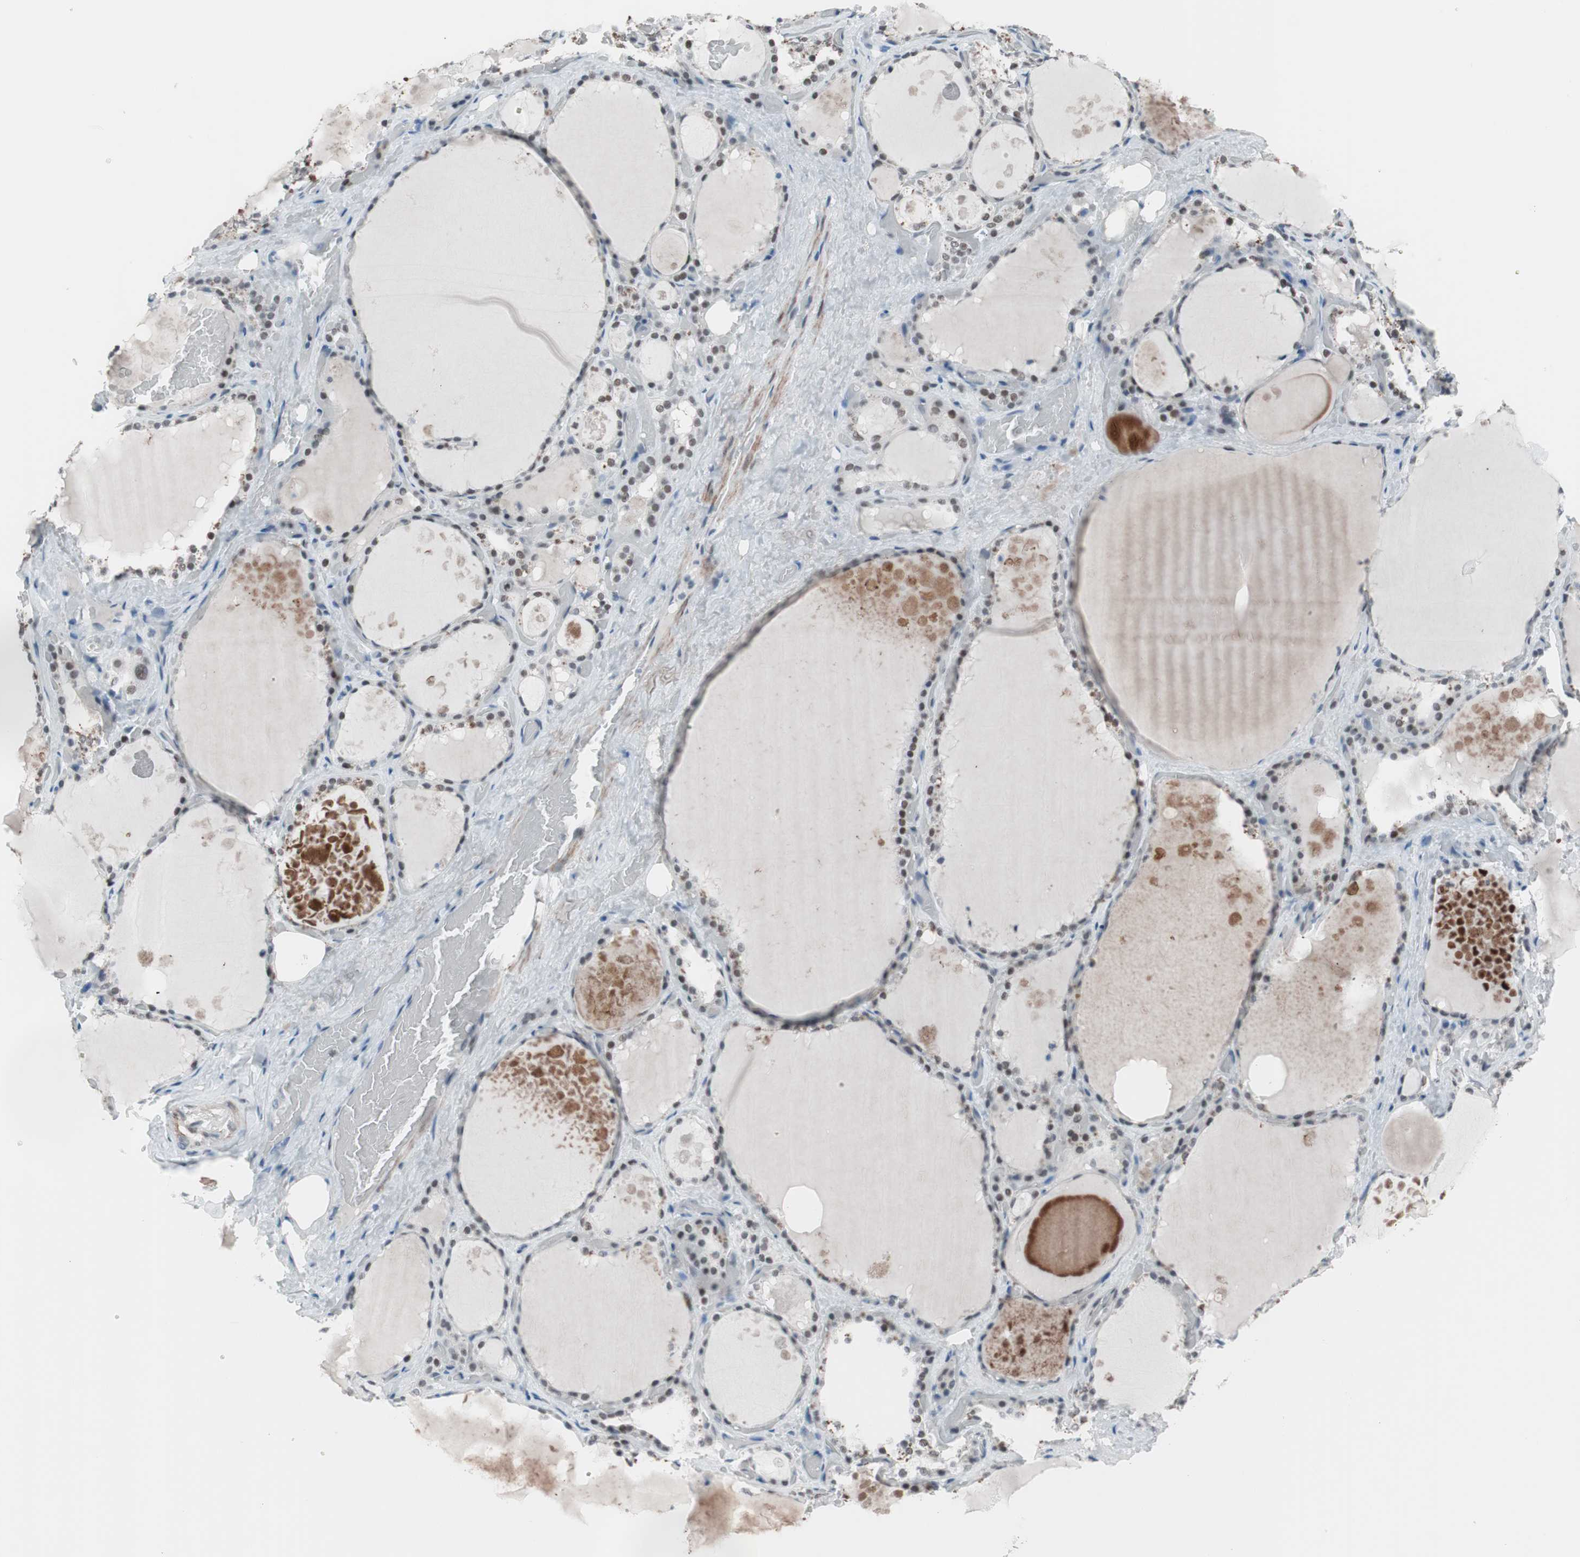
{"staining": {"intensity": "weak", "quantity": "<25%", "location": "nuclear"}, "tissue": "thyroid gland", "cell_type": "Glandular cells", "image_type": "normal", "snomed": [{"axis": "morphology", "description": "Normal tissue, NOS"}, {"axis": "topography", "description": "Thyroid gland"}], "caption": "An IHC histopathology image of normal thyroid gland is shown. There is no staining in glandular cells of thyroid gland.", "gene": "ARID1A", "patient": {"sex": "male", "age": 61}}